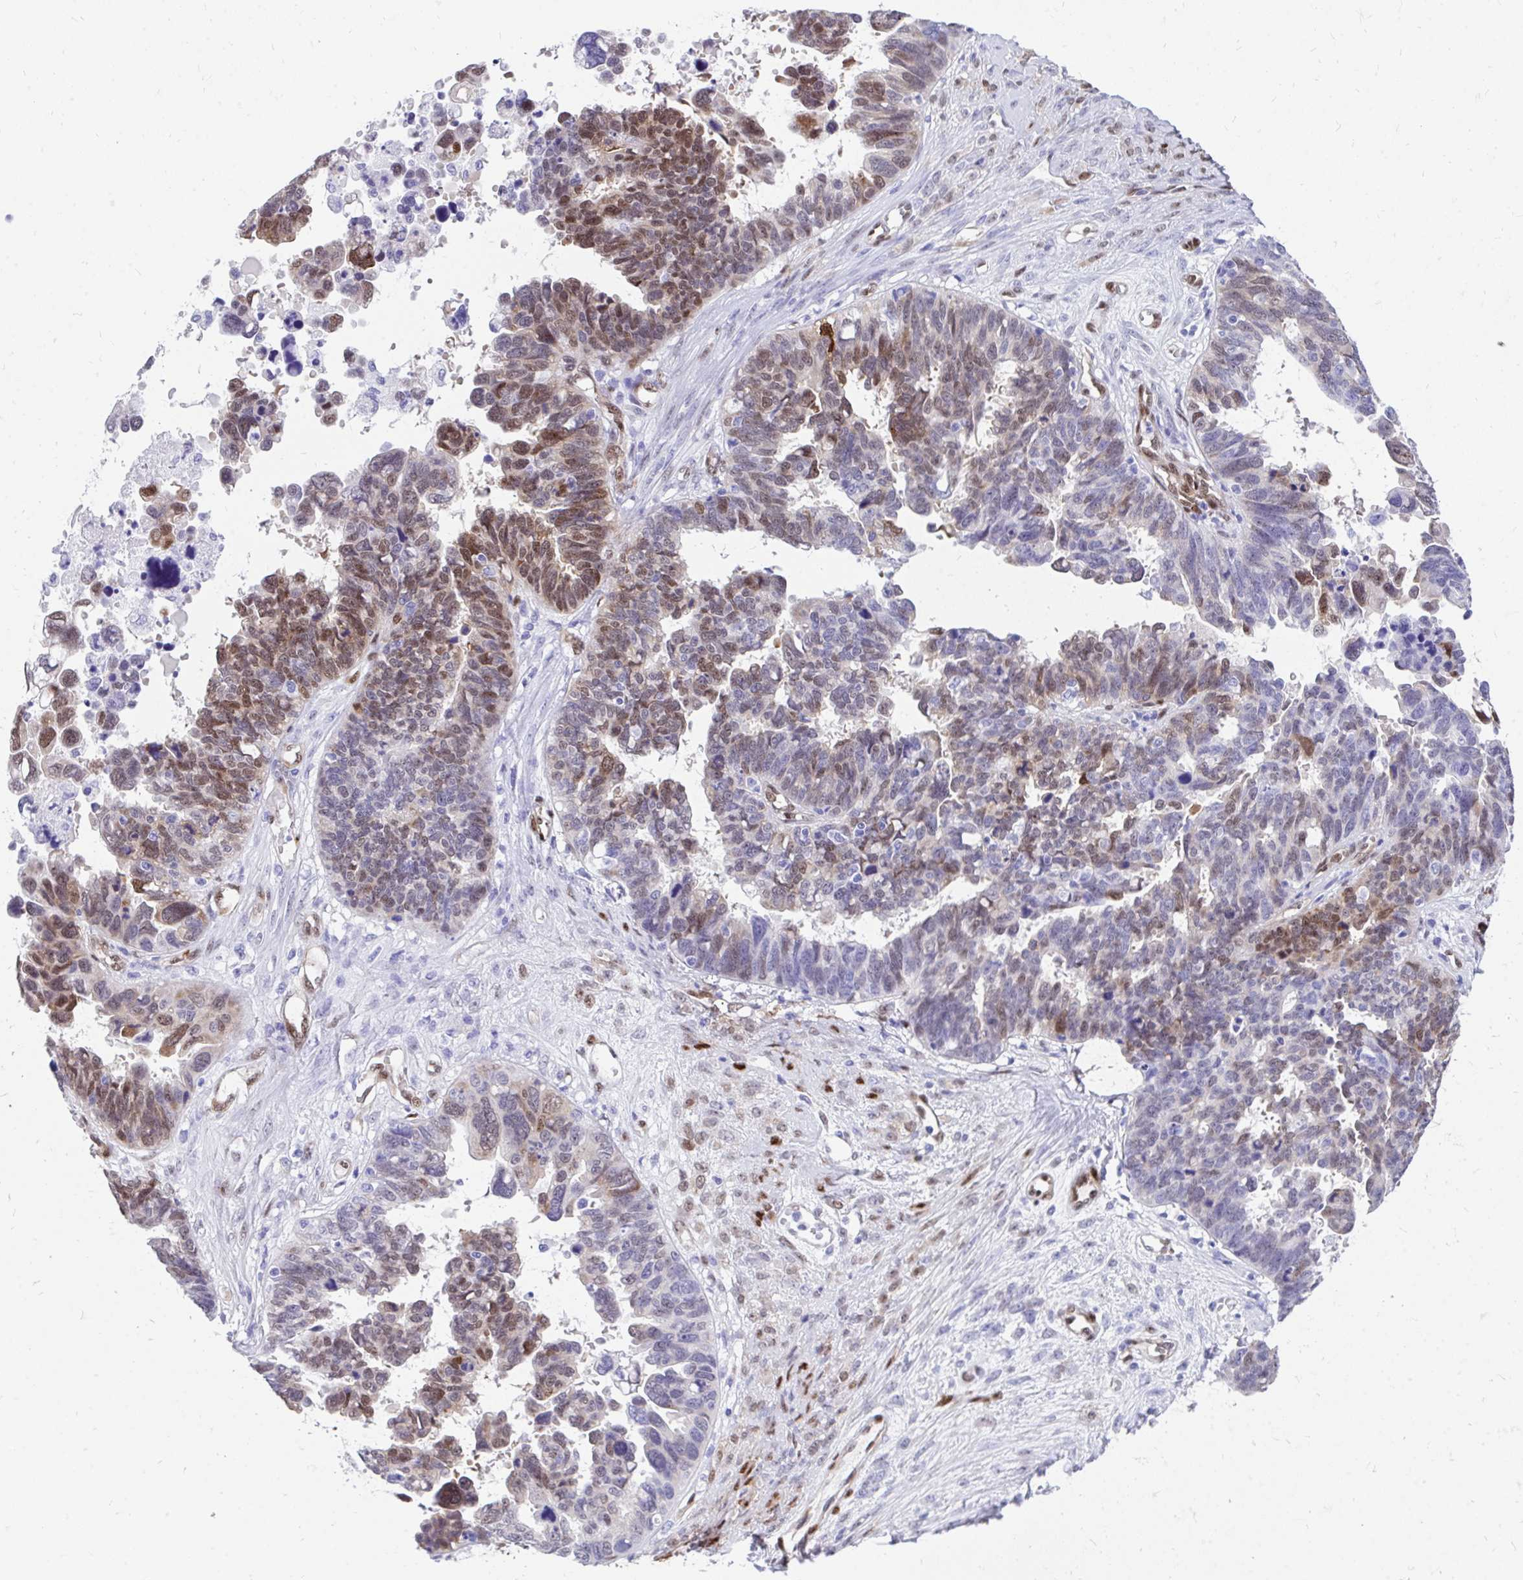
{"staining": {"intensity": "moderate", "quantity": "25%-75%", "location": "nuclear"}, "tissue": "ovarian cancer", "cell_type": "Tumor cells", "image_type": "cancer", "snomed": [{"axis": "morphology", "description": "Cystadenocarcinoma, serous, NOS"}, {"axis": "topography", "description": "Ovary"}], "caption": "This is a histology image of immunohistochemistry (IHC) staining of ovarian serous cystadenocarcinoma, which shows moderate positivity in the nuclear of tumor cells.", "gene": "RBPMS", "patient": {"sex": "female", "age": 60}}